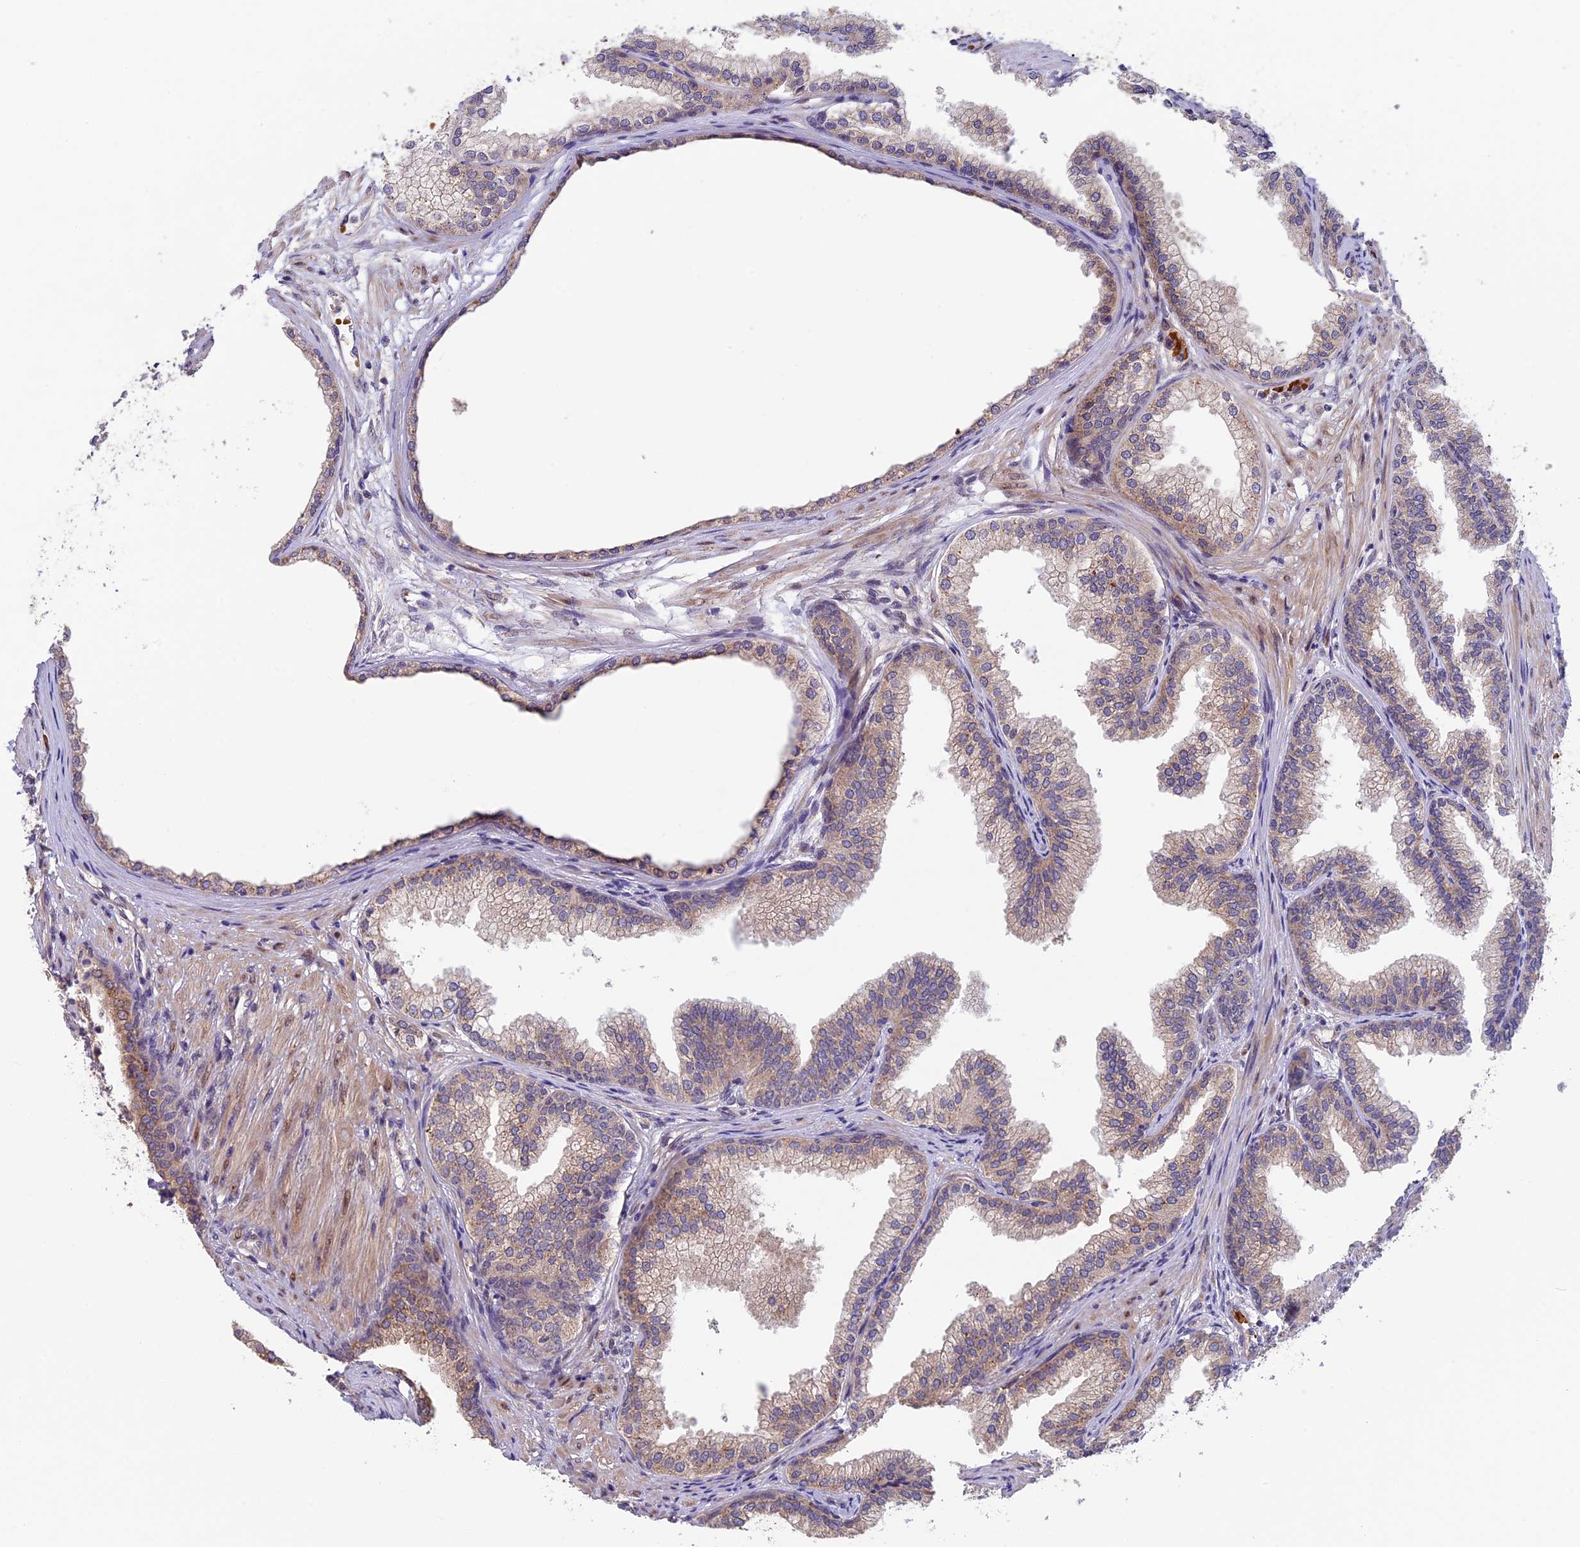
{"staining": {"intensity": "moderate", "quantity": ">75%", "location": "cytoplasmic/membranous"}, "tissue": "prostate", "cell_type": "Glandular cells", "image_type": "normal", "snomed": [{"axis": "morphology", "description": "Normal tissue, NOS"}, {"axis": "topography", "description": "Prostate"}], "caption": "Prostate stained with IHC demonstrates moderate cytoplasmic/membranous positivity in approximately >75% of glandular cells.", "gene": "CCDC9B", "patient": {"sex": "male", "age": 76}}